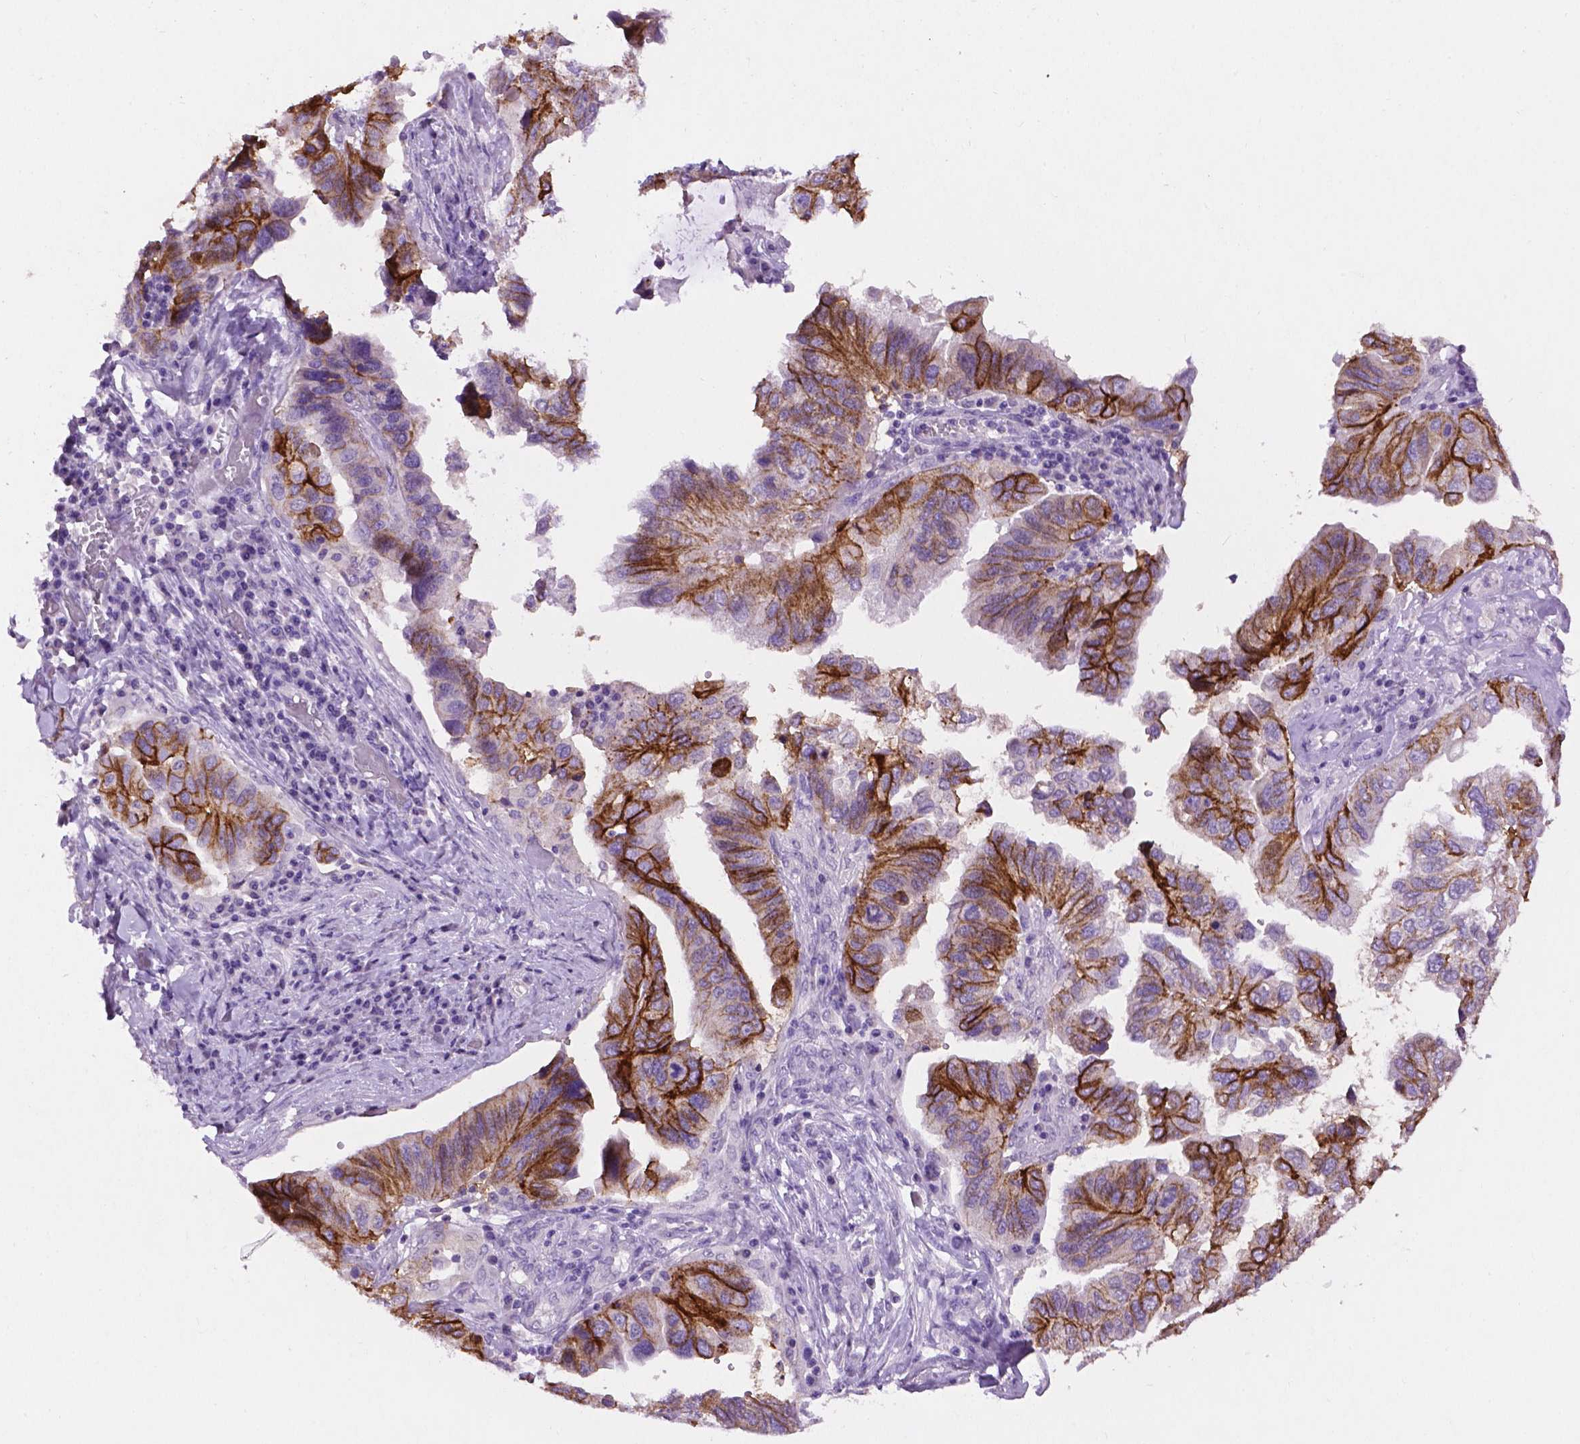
{"staining": {"intensity": "strong", "quantity": "25%-75%", "location": "cytoplasmic/membranous"}, "tissue": "ovarian cancer", "cell_type": "Tumor cells", "image_type": "cancer", "snomed": [{"axis": "morphology", "description": "Cystadenocarcinoma, serous, NOS"}, {"axis": "topography", "description": "Ovary"}], "caption": "A photomicrograph showing strong cytoplasmic/membranous positivity in about 25%-75% of tumor cells in serous cystadenocarcinoma (ovarian), as visualized by brown immunohistochemical staining.", "gene": "TACSTD2", "patient": {"sex": "female", "age": 79}}